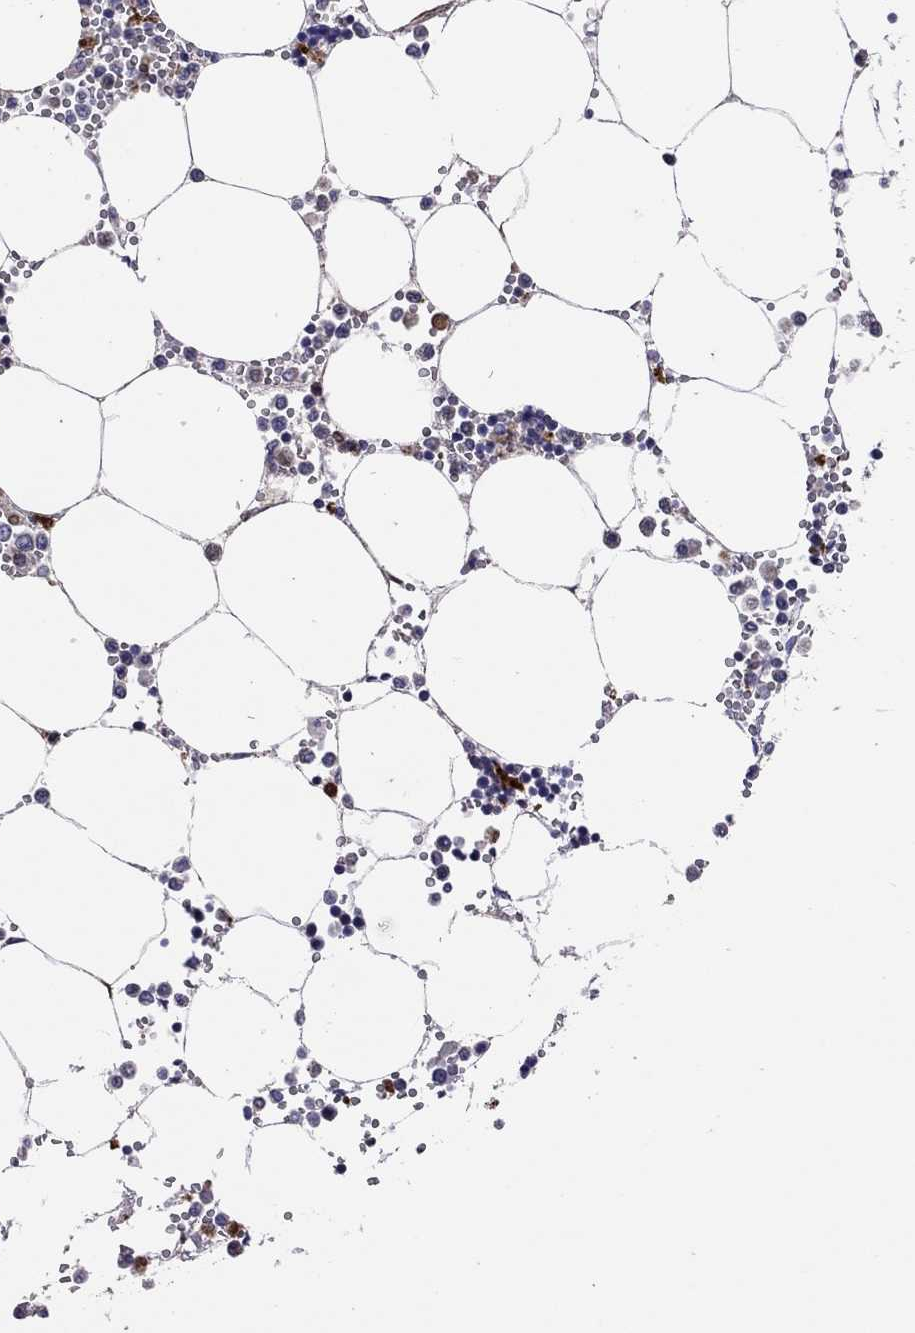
{"staining": {"intensity": "strong", "quantity": "<25%", "location": "cytoplasmic/membranous,nuclear"}, "tissue": "bone marrow", "cell_type": "Hematopoietic cells", "image_type": "normal", "snomed": [{"axis": "morphology", "description": "Normal tissue, NOS"}, {"axis": "topography", "description": "Bone marrow"}], "caption": "There is medium levels of strong cytoplasmic/membranous,nuclear positivity in hematopoietic cells of unremarkable bone marrow, as demonstrated by immunohistochemical staining (brown color).", "gene": "SERPINA3", "patient": {"sex": "male", "age": 54}}